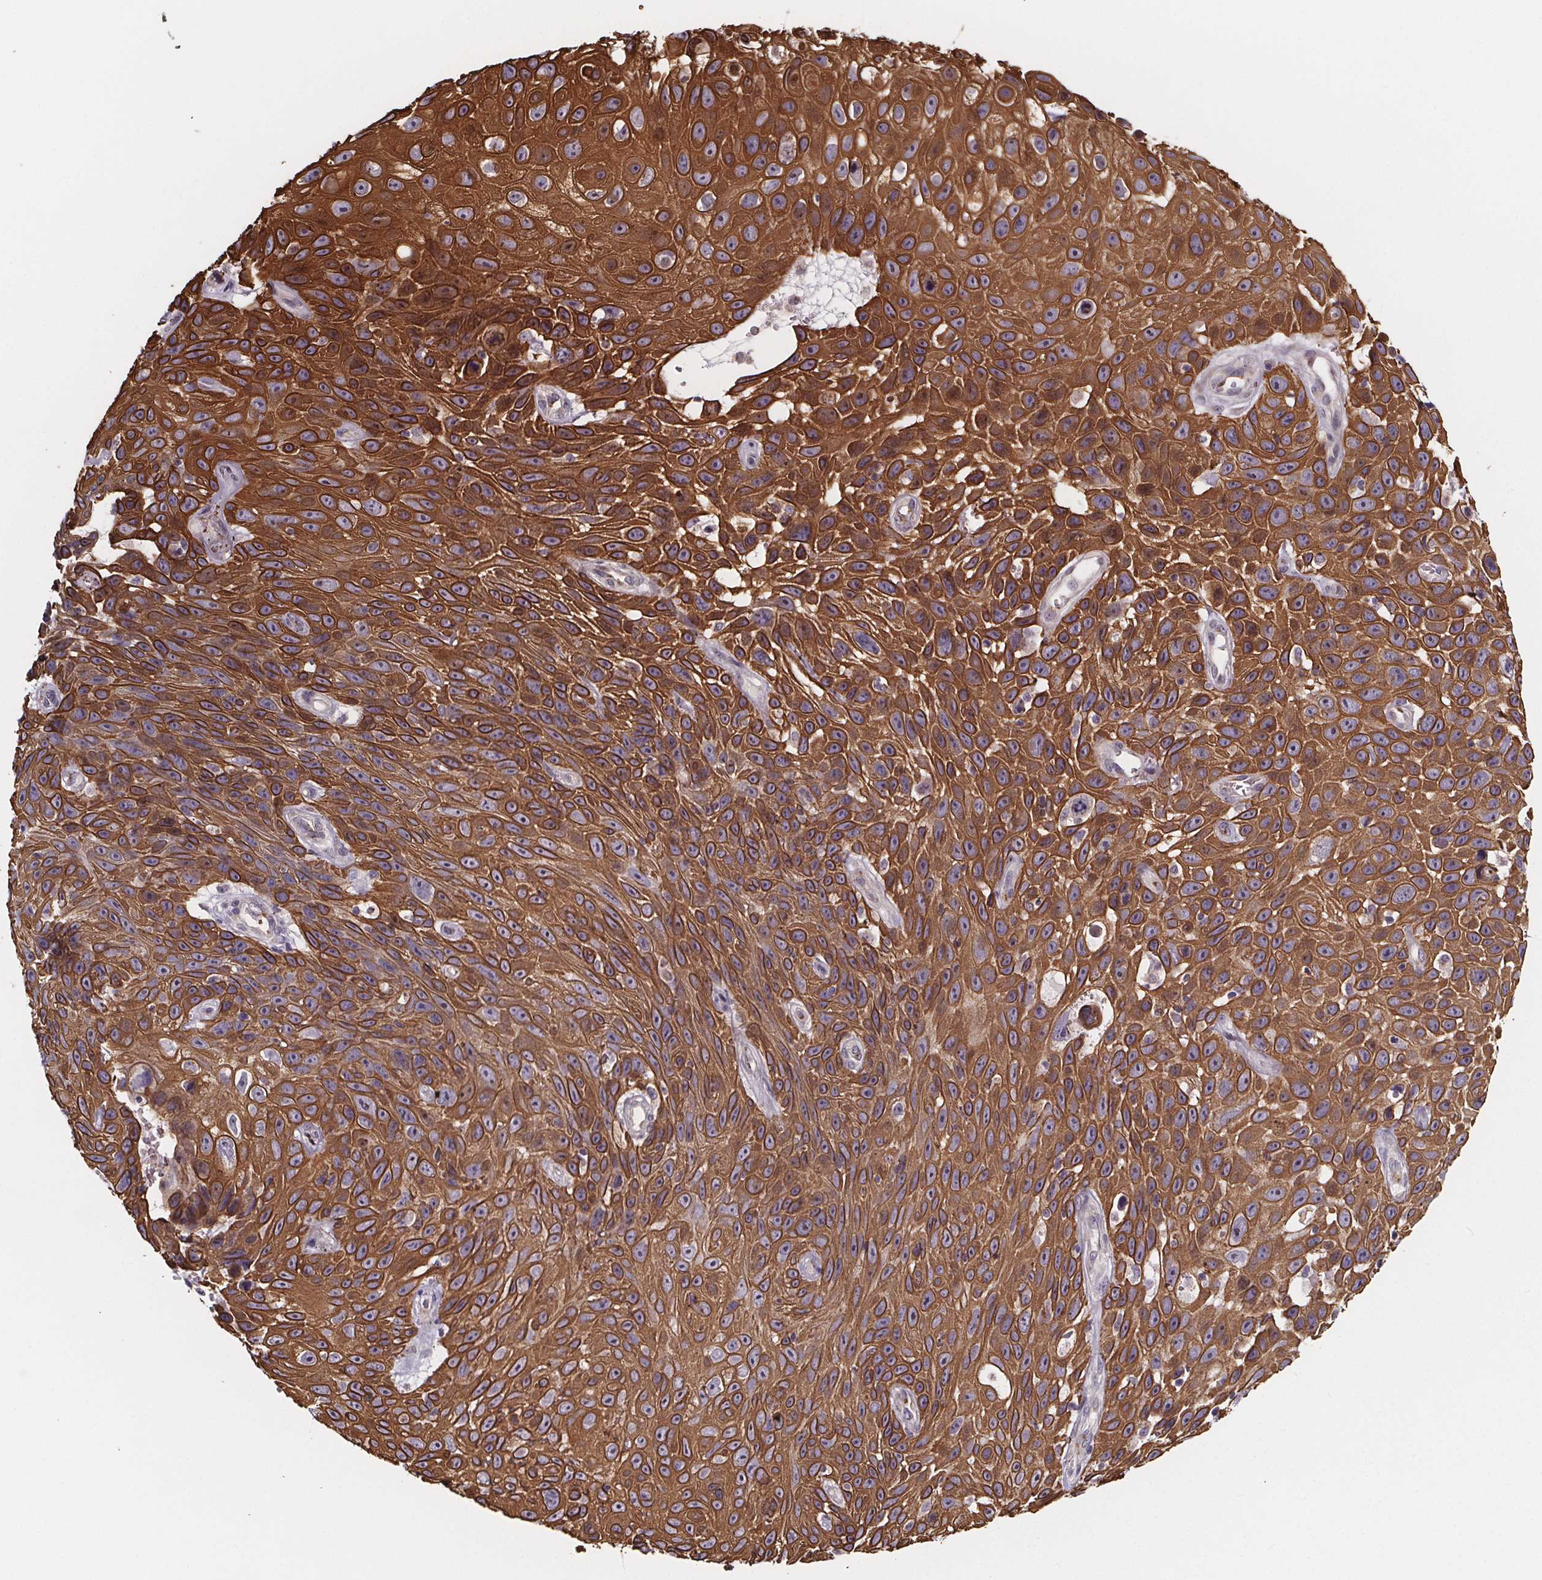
{"staining": {"intensity": "strong", "quantity": ">75%", "location": "cytoplasmic/membranous"}, "tissue": "skin cancer", "cell_type": "Tumor cells", "image_type": "cancer", "snomed": [{"axis": "morphology", "description": "Squamous cell carcinoma, NOS"}, {"axis": "topography", "description": "Skin"}], "caption": "Immunohistochemistry (IHC) of human skin squamous cell carcinoma demonstrates high levels of strong cytoplasmic/membranous positivity in approximately >75% of tumor cells.", "gene": "NDST1", "patient": {"sex": "male", "age": 82}}